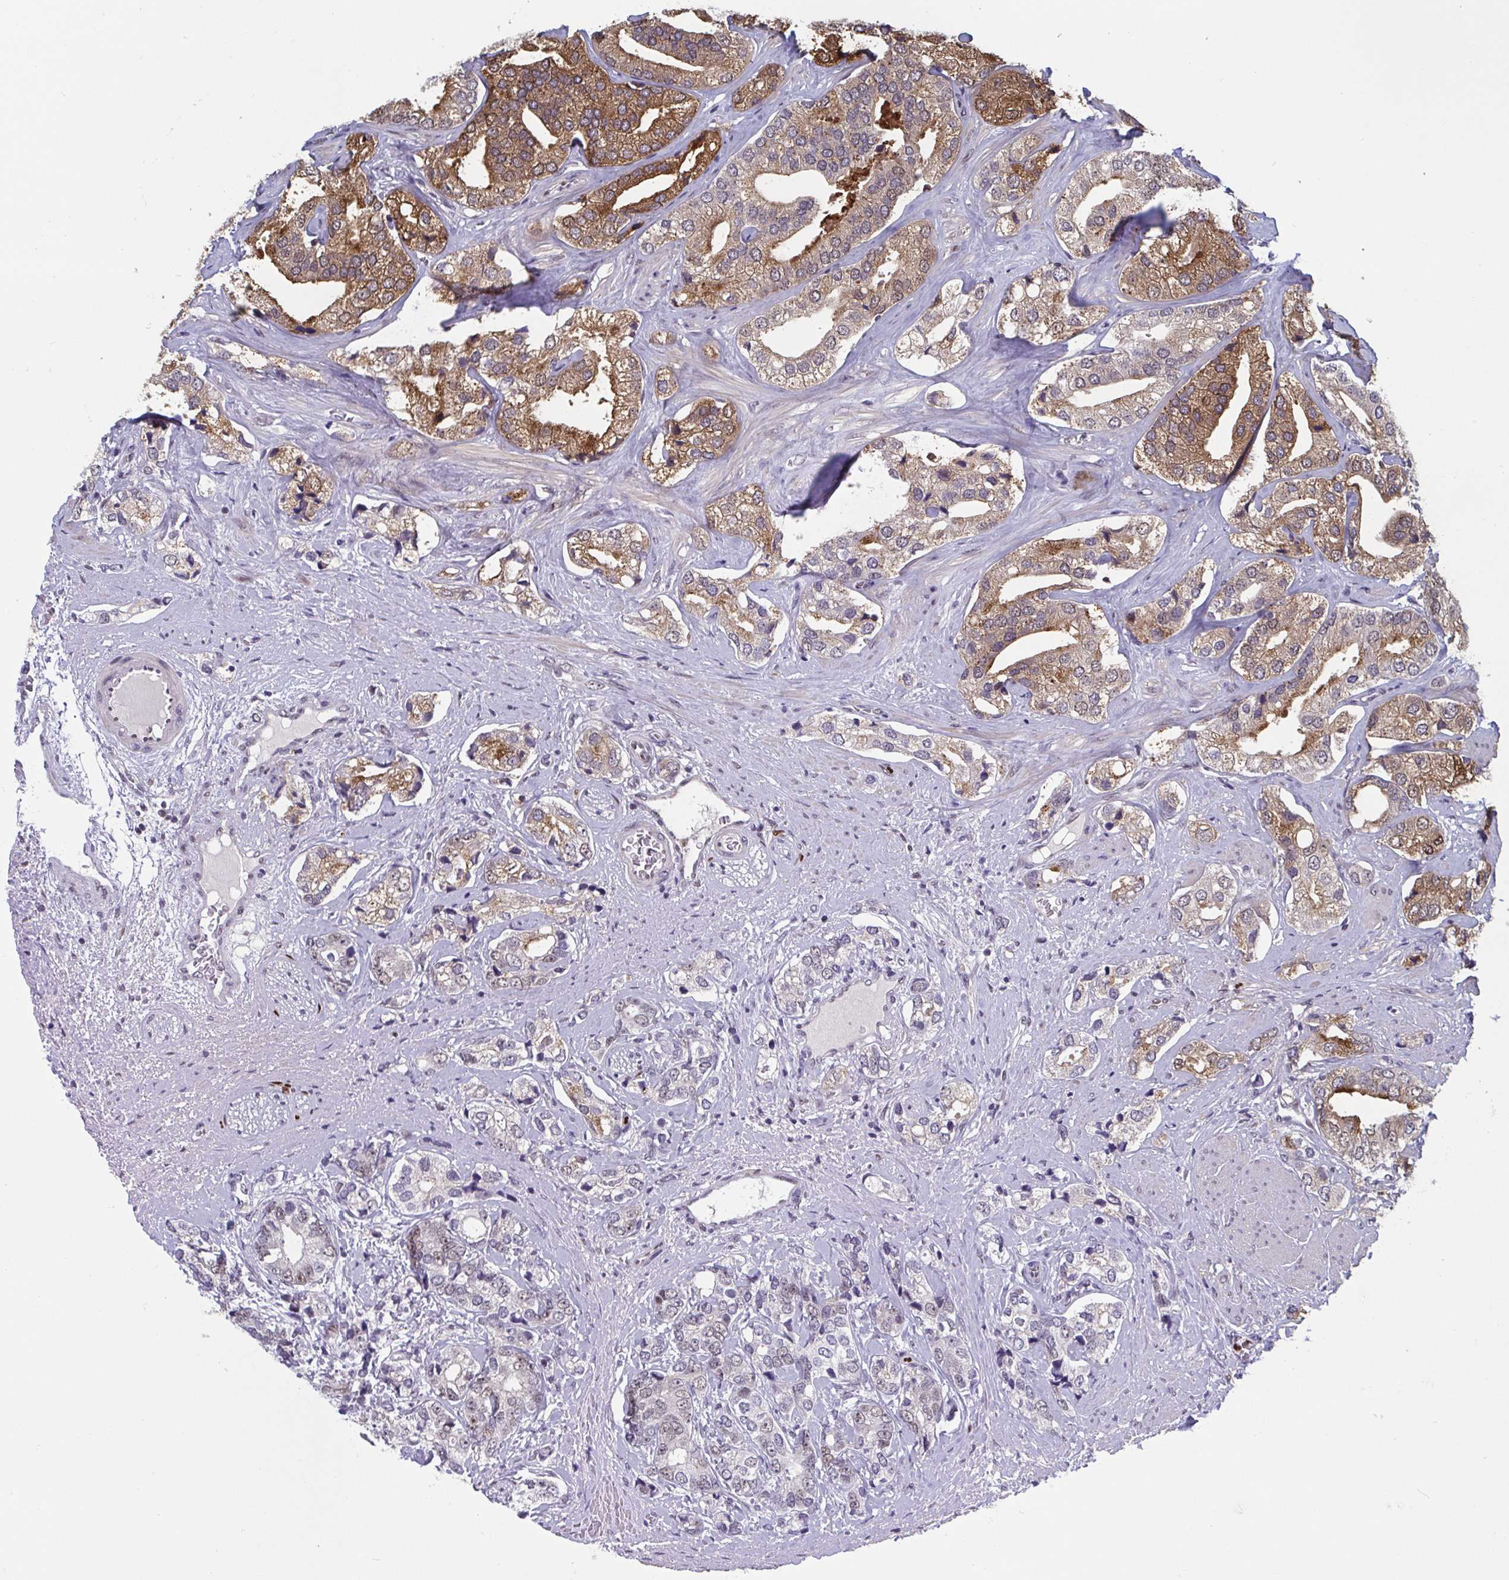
{"staining": {"intensity": "moderate", "quantity": "25%-75%", "location": "cytoplasmic/membranous"}, "tissue": "prostate cancer", "cell_type": "Tumor cells", "image_type": "cancer", "snomed": [{"axis": "morphology", "description": "Adenocarcinoma, High grade"}, {"axis": "topography", "description": "Prostate"}], "caption": "Prostate high-grade adenocarcinoma was stained to show a protein in brown. There is medium levels of moderate cytoplasmic/membranous expression in about 25%-75% of tumor cells.", "gene": "JDP2", "patient": {"sex": "male", "age": 58}}